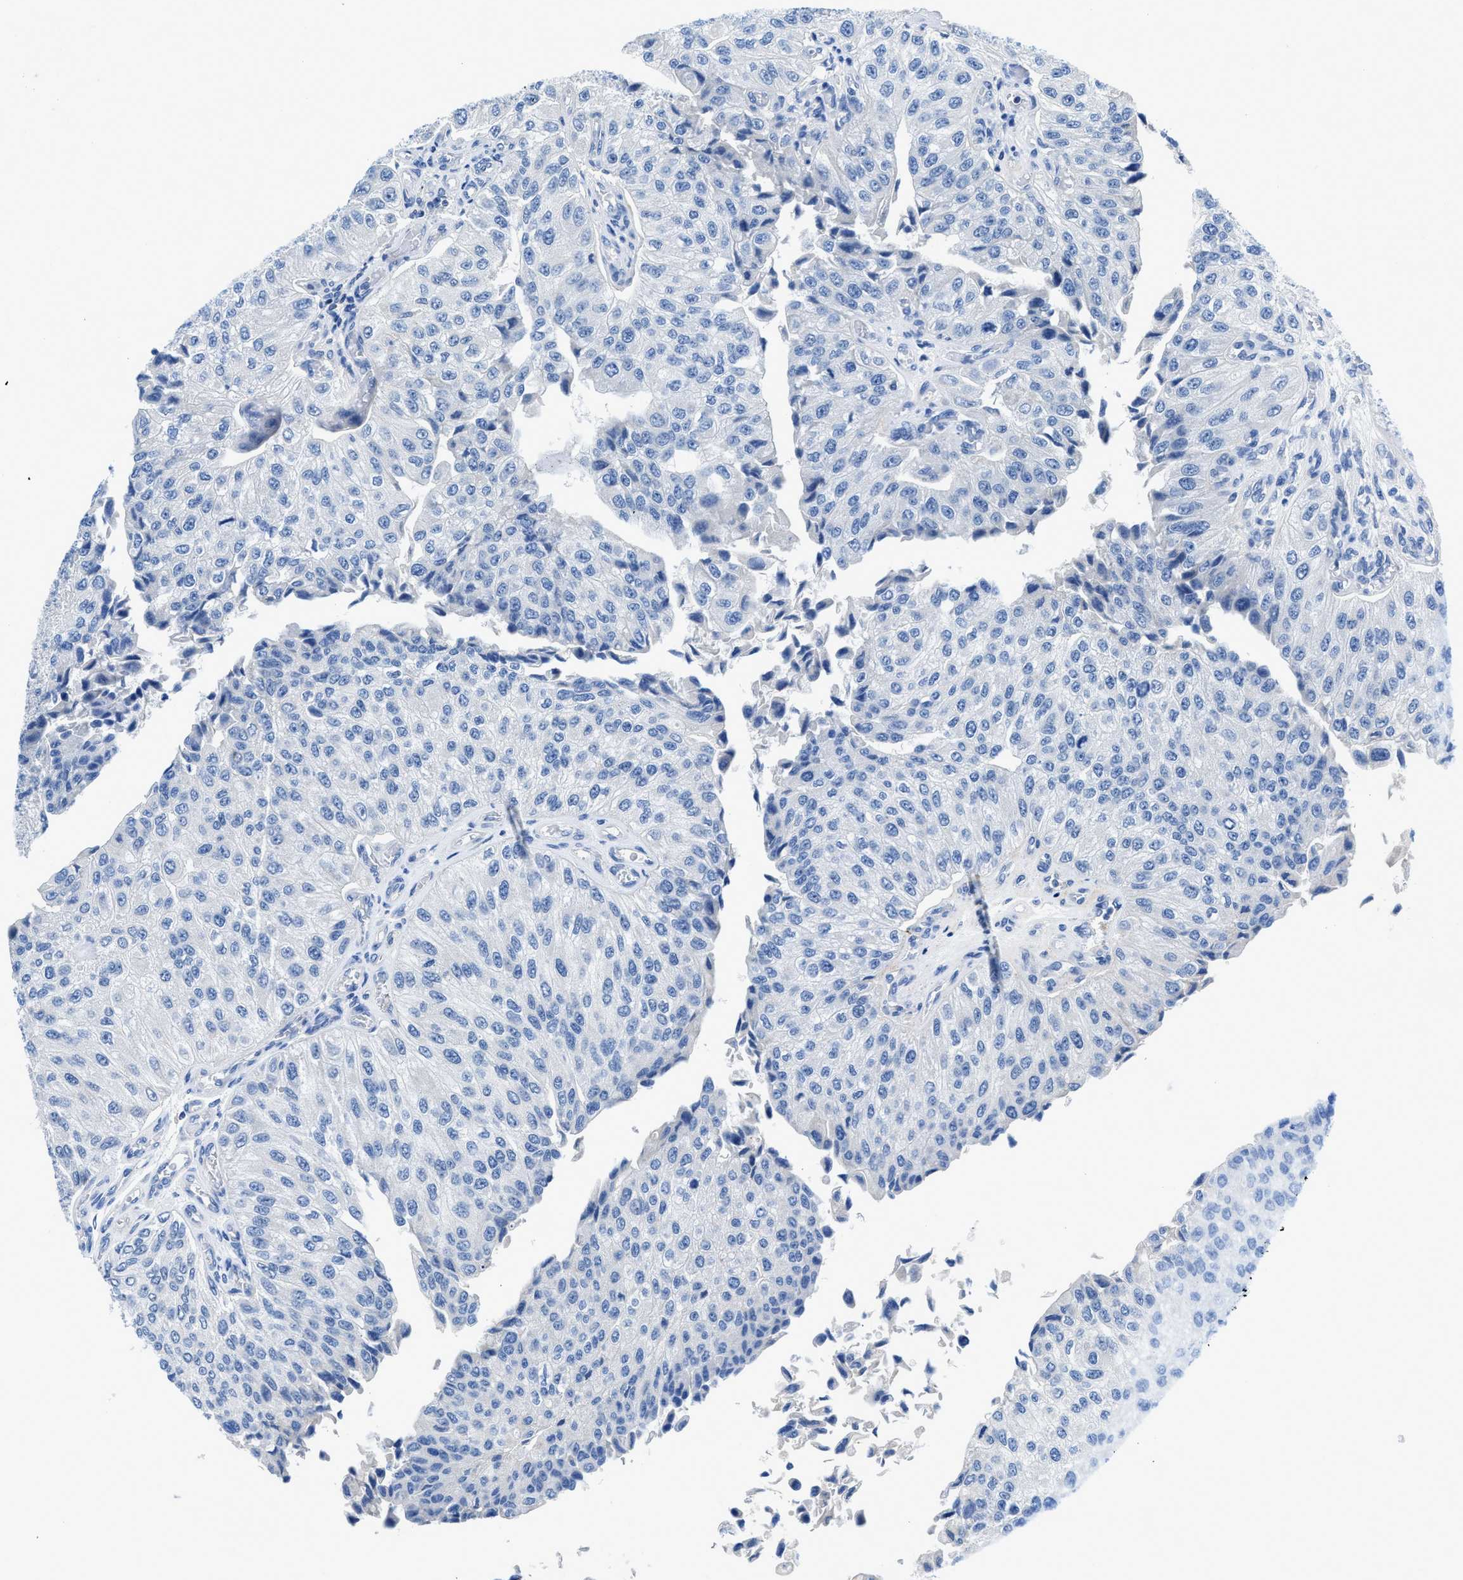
{"staining": {"intensity": "negative", "quantity": "none", "location": "none"}, "tissue": "urothelial cancer", "cell_type": "Tumor cells", "image_type": "cancer", "snomed": [{"axis": "morphology", "description": "Urothelial carcinoma, High grade"}, {"axis": "topography", "description": "Kidney"}, {"axis": "topography", "description": "Urinary bladder"}], "caption": "There is no significant positivity in tumor cells of urothelial cancer.", "gene": "SLC10A6", "patient": {"sex": "male", "age": 77}}